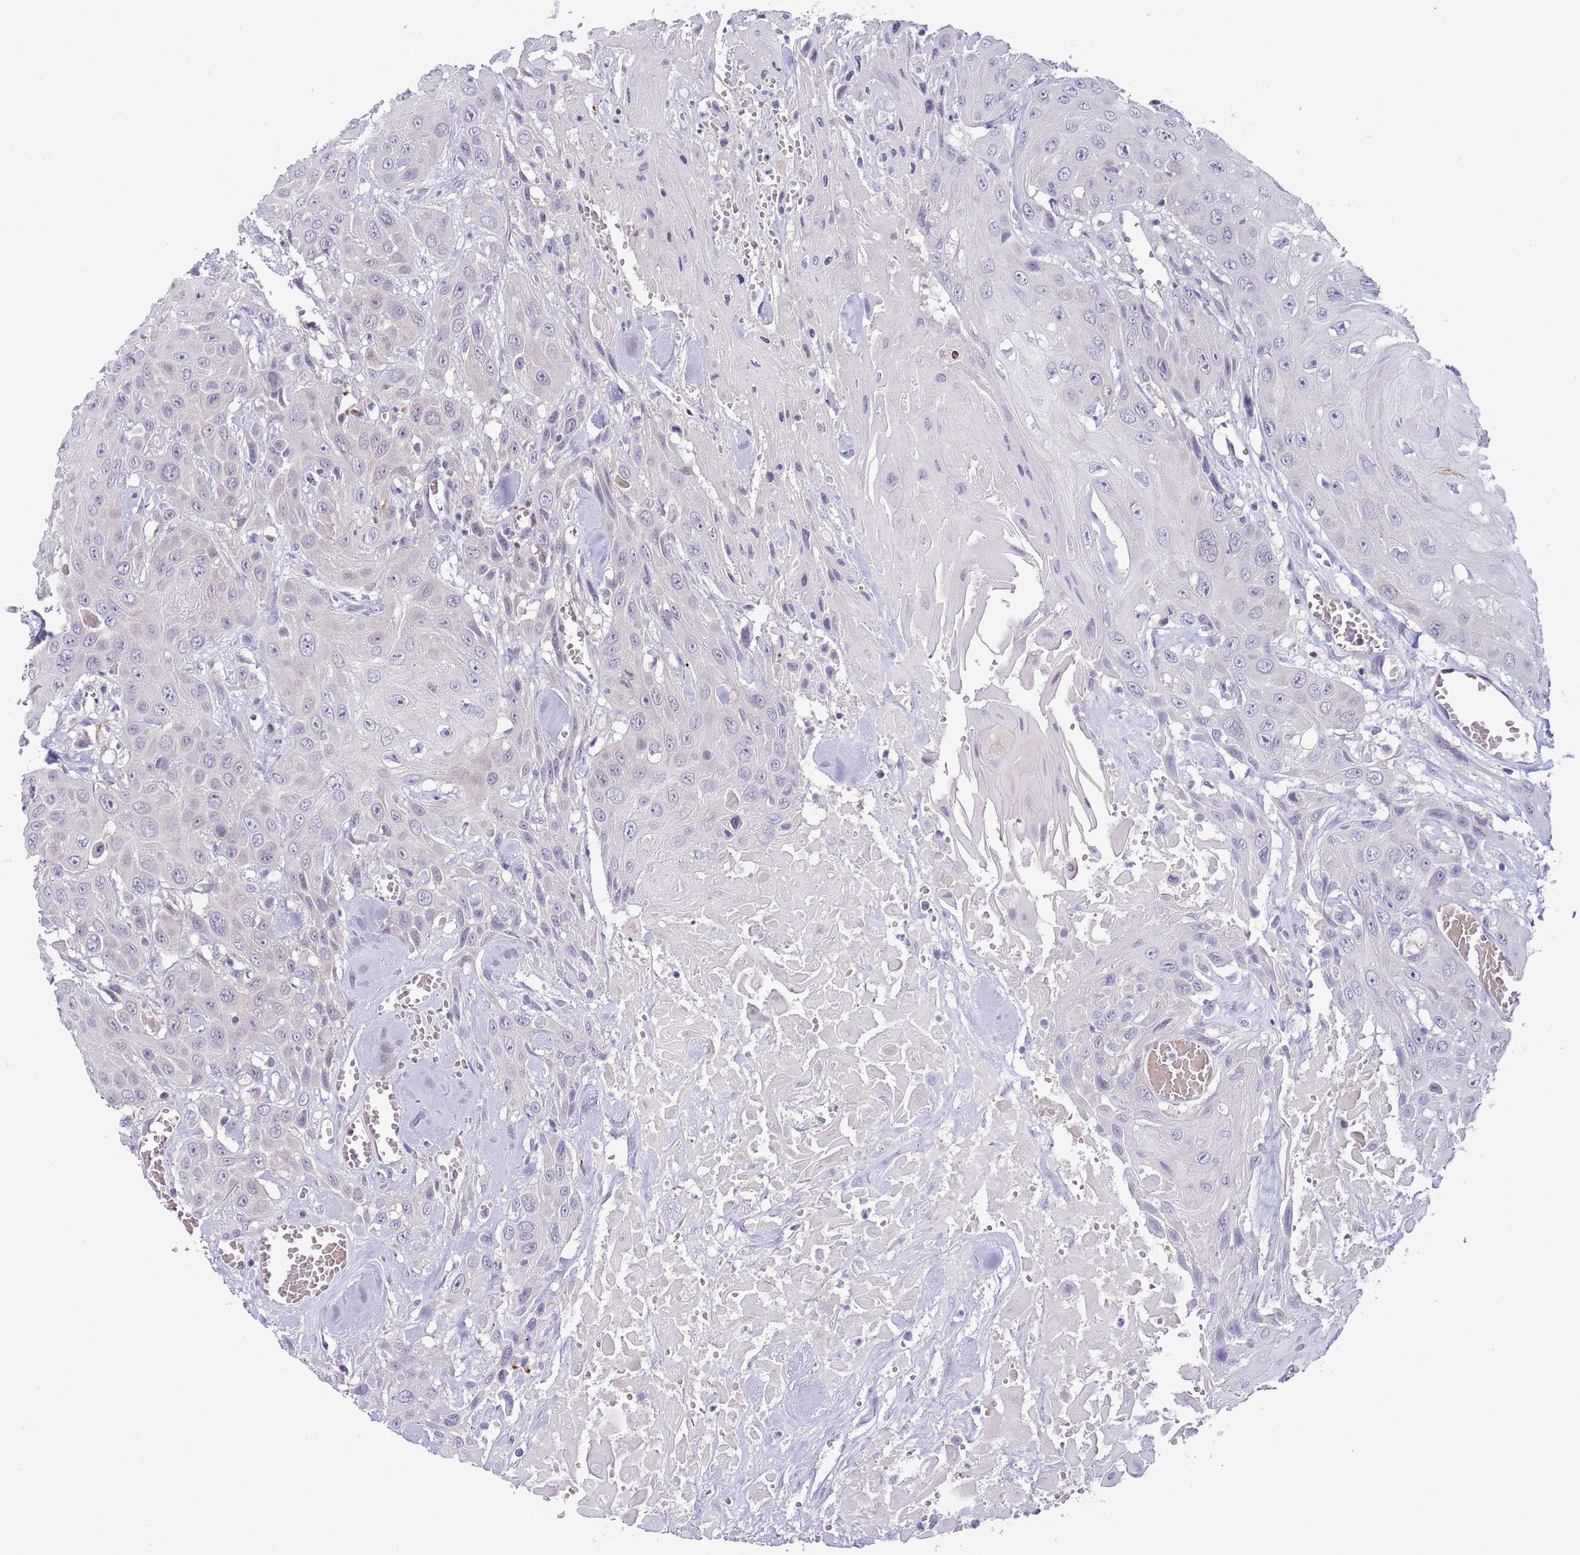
{"staining": {"intensity": "negative", "quantity": "none", "location": "none"}, "tissue": "head and neck cancer", "cell_type": "Tumor cells", "image_type": "cancer", "snomed": [{"axis": "morphology", "description": "Squamous cell carcinoma, NOS"}, {"axis": "topography", "description": "Head-Neck"}], "caption": "Immunohistochemistry of head and neck cancer displays no staining in tumor cells. Brightfield microscopy of immunohistochemistry (IHC) stained with DAB (brown) and hematoxylin (blue), captured at high magnification.", "gene": "DDHD1", "patient": {"sex": "male", "age": 81}}